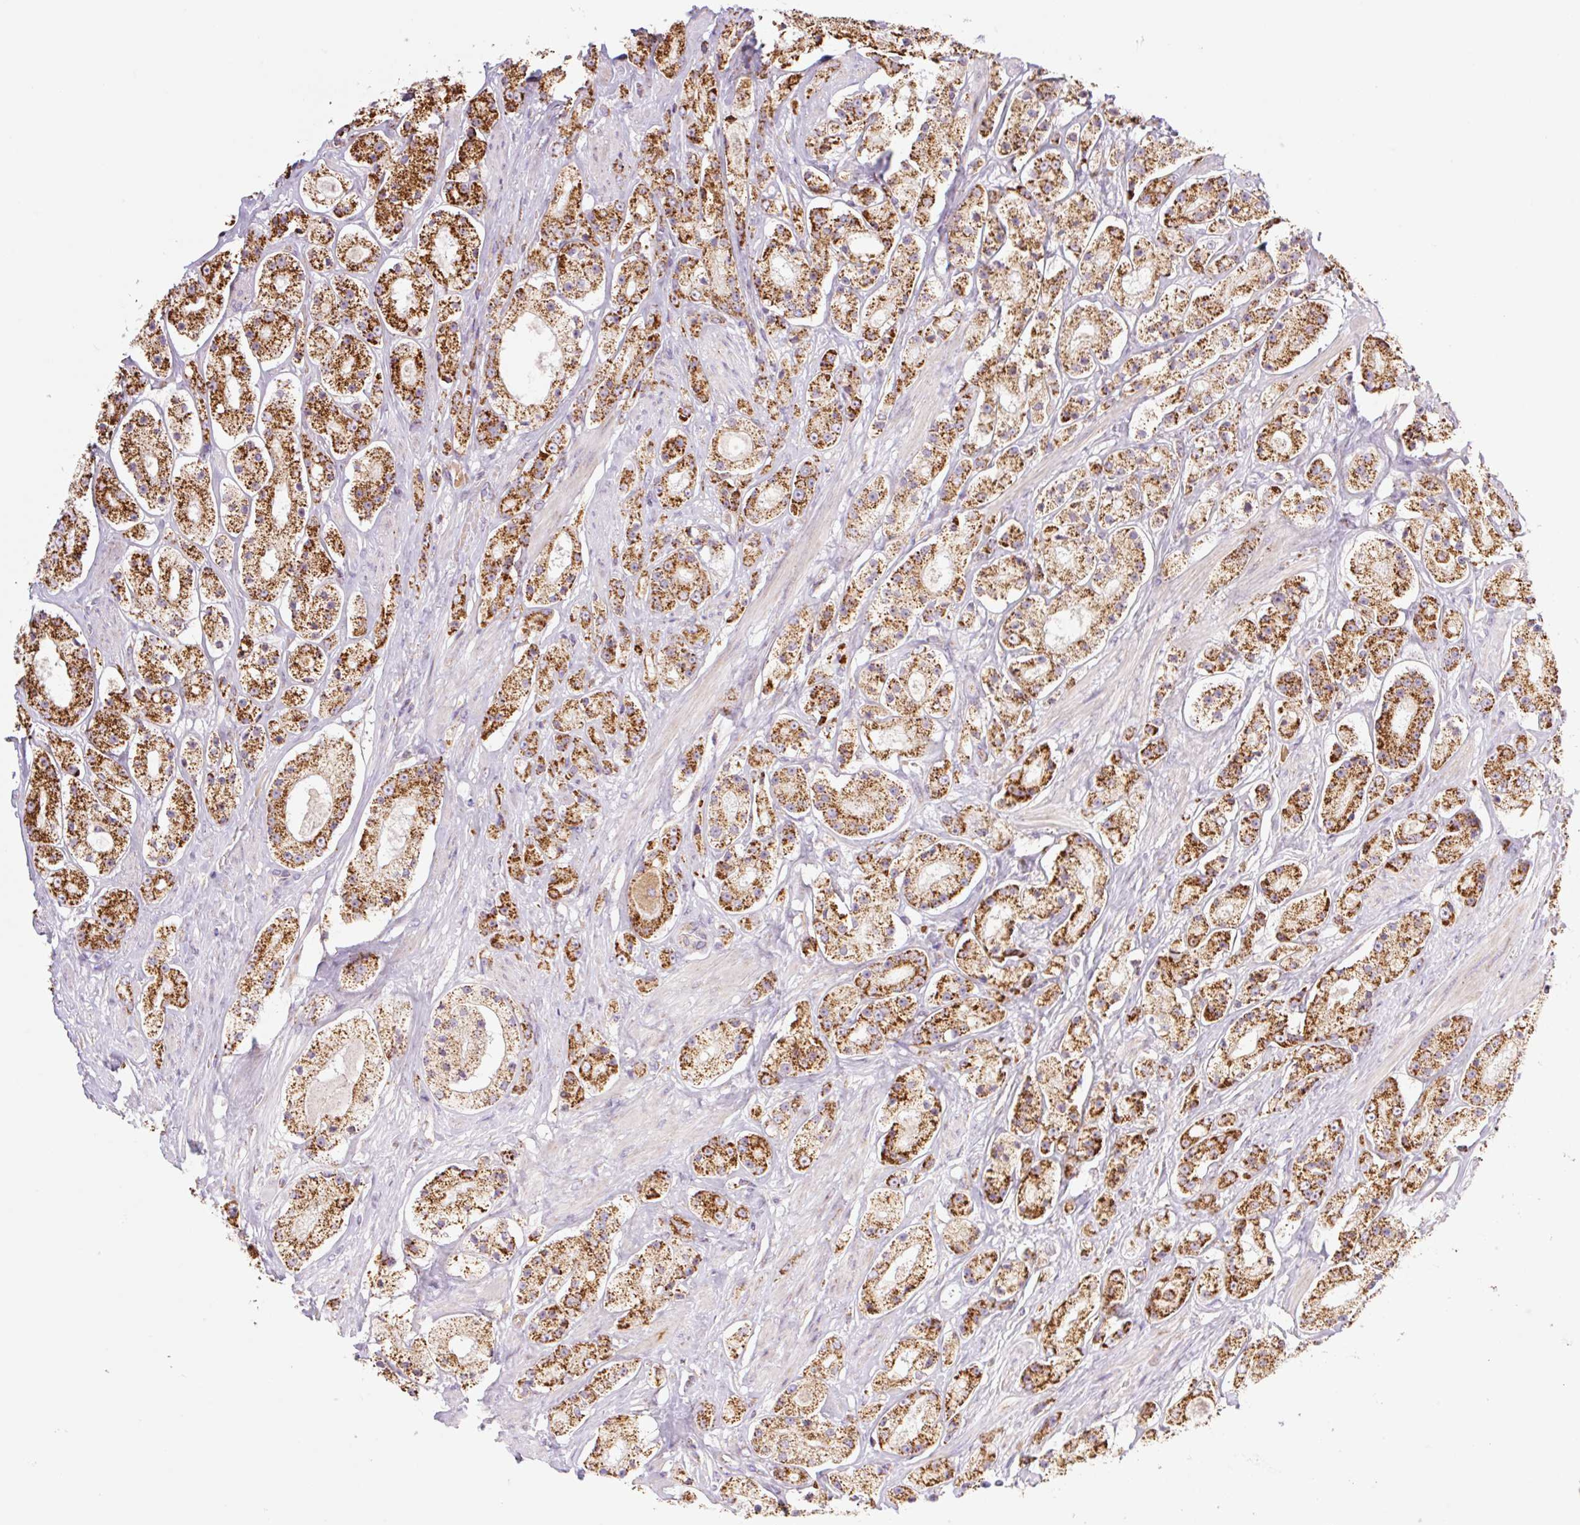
{"staining": {"intensity": "strong", "quantity": ">75%", "location": "cytoplasmic/membranous"}, "tissue": "prostate cancer", "cell_type": "Tumor cells", "image_type": "cancer", "snomed": [{"axis": "morphology", "description": "Adenocarcinoma, High grade"}, {"axis": "topography", "description": "Prostate"}], "caption": "A brown stain highlights strong cytoplasmic/membranous expression of a protein in human adenocarcinoma (high-grade) (prostate) tumor cells.", "gene": "GOSR2", "patient": {"sex": "male", "age": 67}}